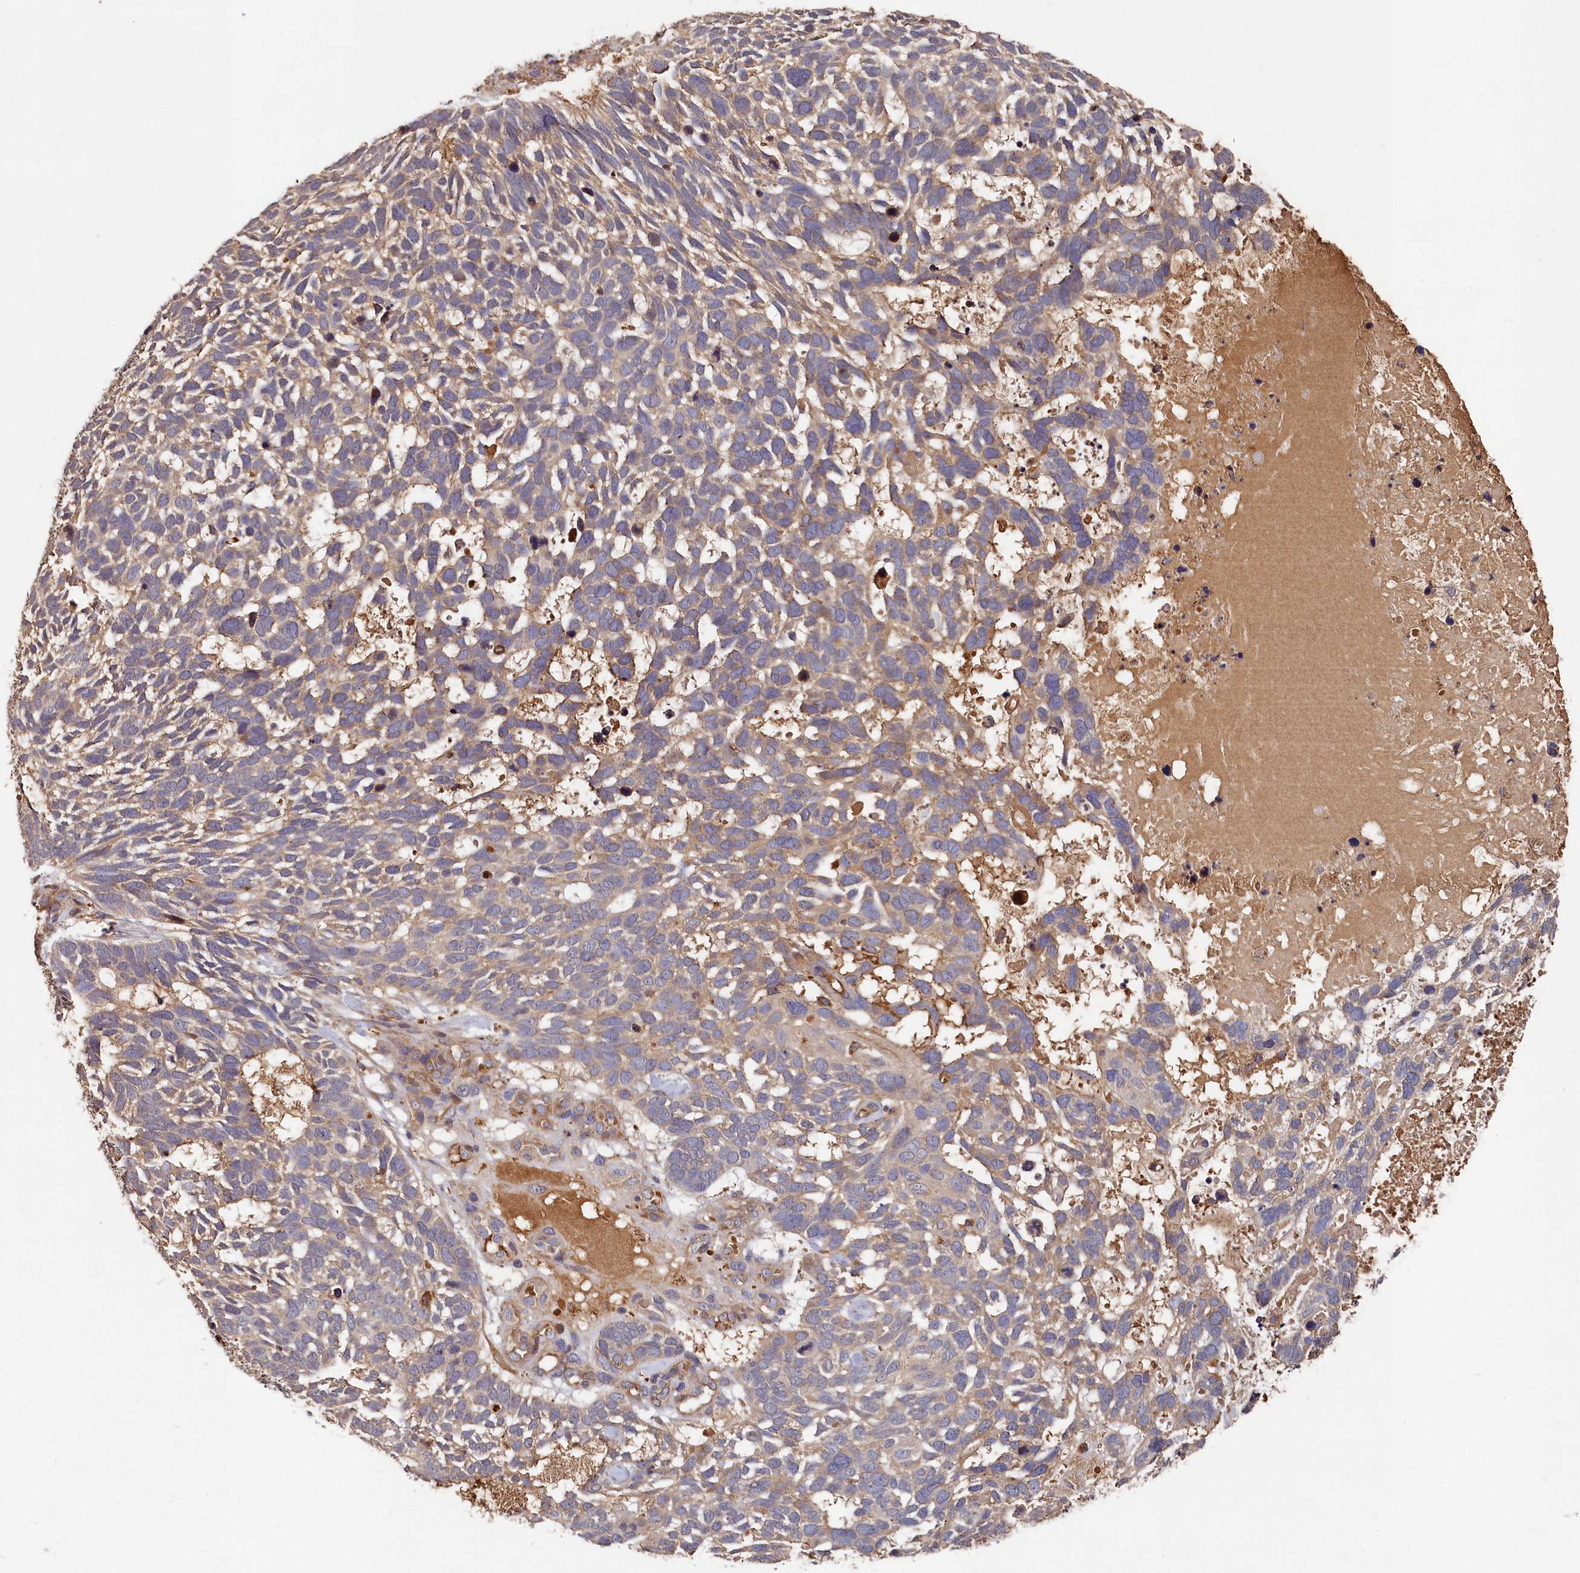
{"staining": {"intensity": "weak", "quantity": ">75%", "location": "cytoplasmic/membranous"}, "tissue": "skin cancer", "cell_type": "Tumor cells", "image_type": "cancer", "snomed": [{"axis": "morphology", "description": "Basal cell carcinoma"}, {"axis": "topography", "description": "Skin"}], "caption": "Brown immunohistochemical staining in skin cancer (basal cell carcinoma) displays weak cytoplasmic/membranous staining in approximately >75% of tumor cells.", "gene": "DHRS11", "patient": {"sex": "male", "age": 88}}